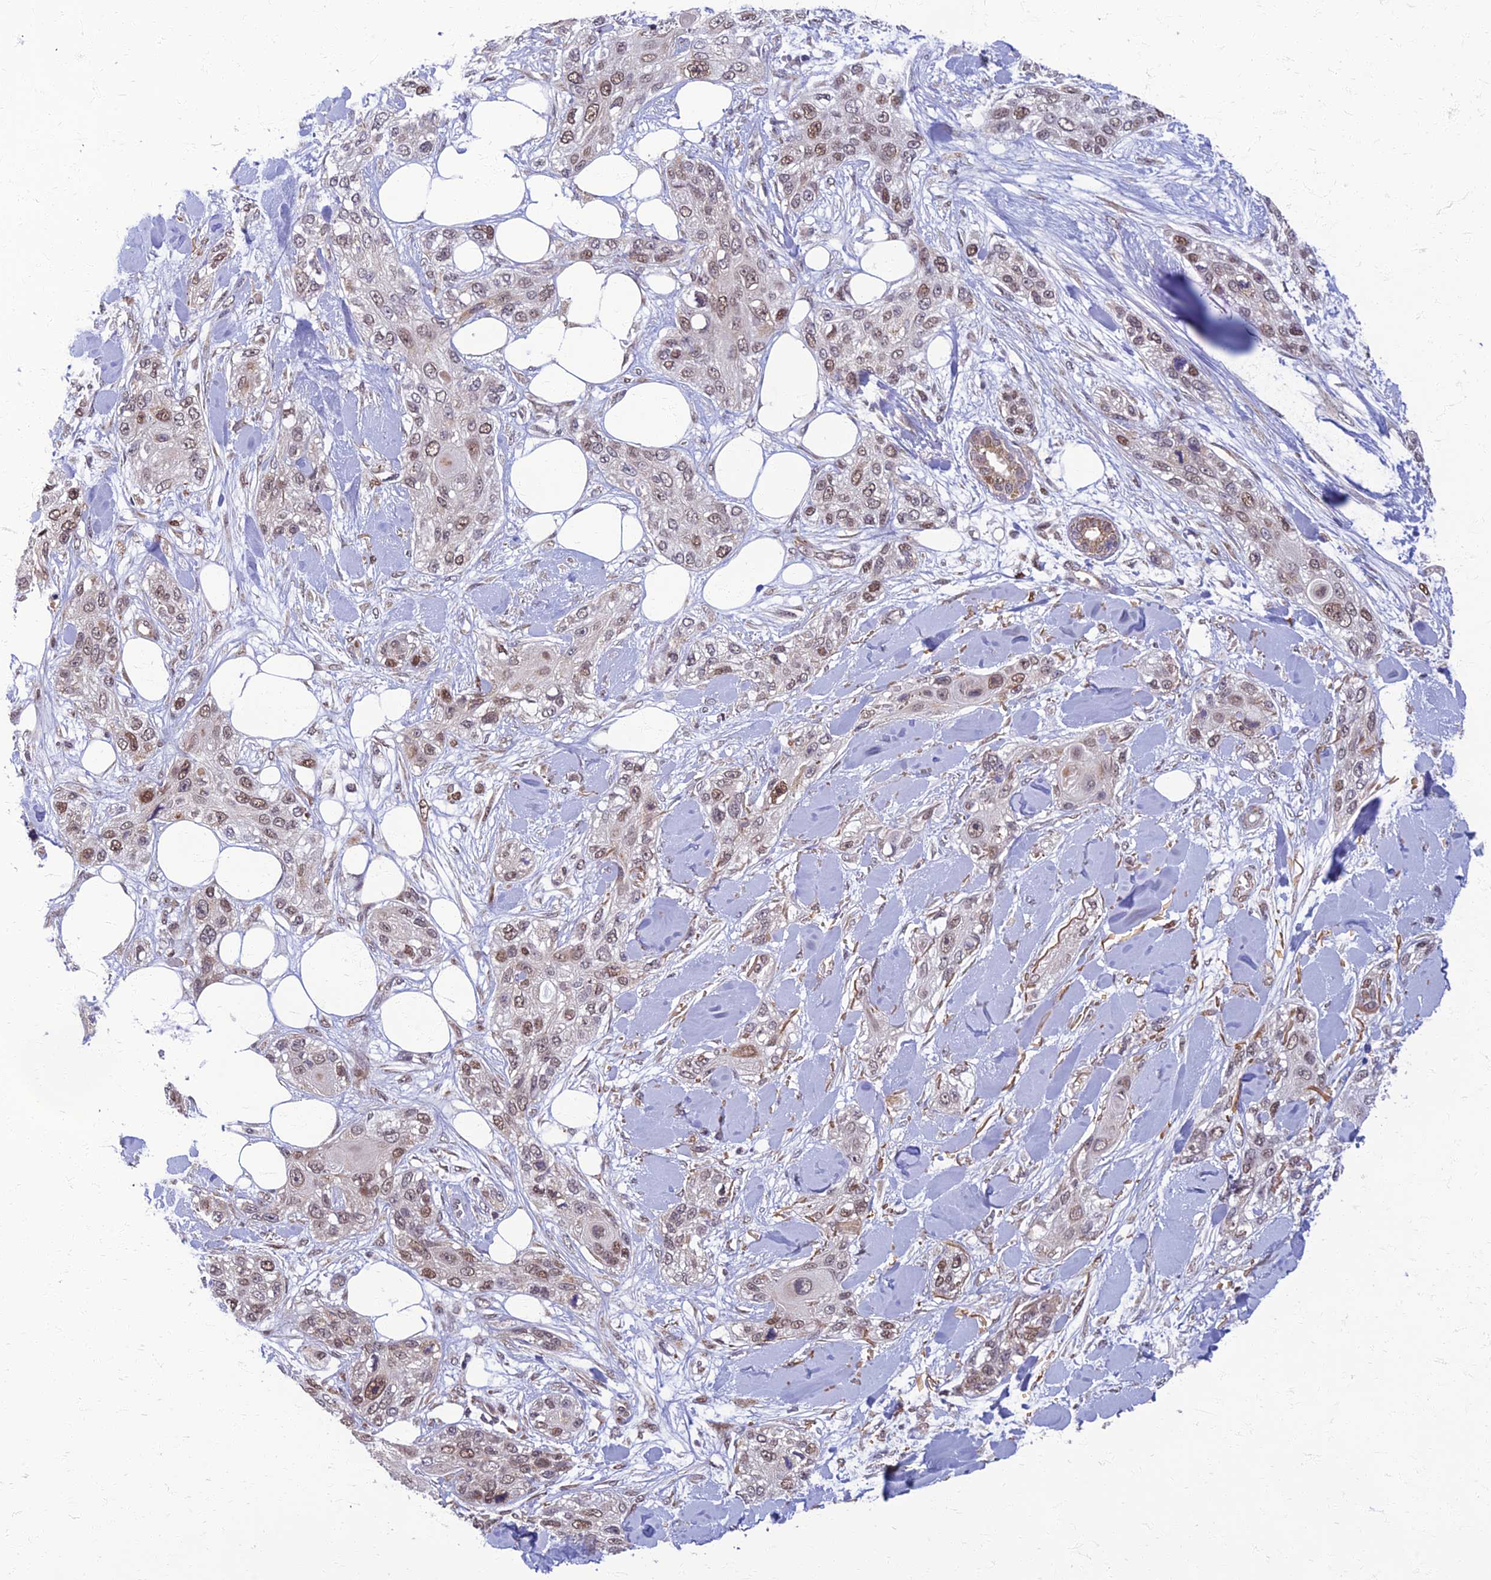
{"staining": {"intensity": "weak", "quantity": ">75%", "location": "nuclear"}, "tissue": "skin cancer", "cell_type": "Tumor cells", "image_type": "cancer", "snomed": [{"axis": "morphology", "description": "Normal tissue, NOS"}, {"axis": "morphology", "description": "Squamous cell carcinoma, NOS"}, {"axis": "topography", "description": "Skin"}], "caption": "About >75% of tumor cells in human skin cancer show weak nuclear protein expression as visualized by brown immunohistochemical staining.", "gene": "EARS2", "patient": {"sex": "male", "age": 72}}